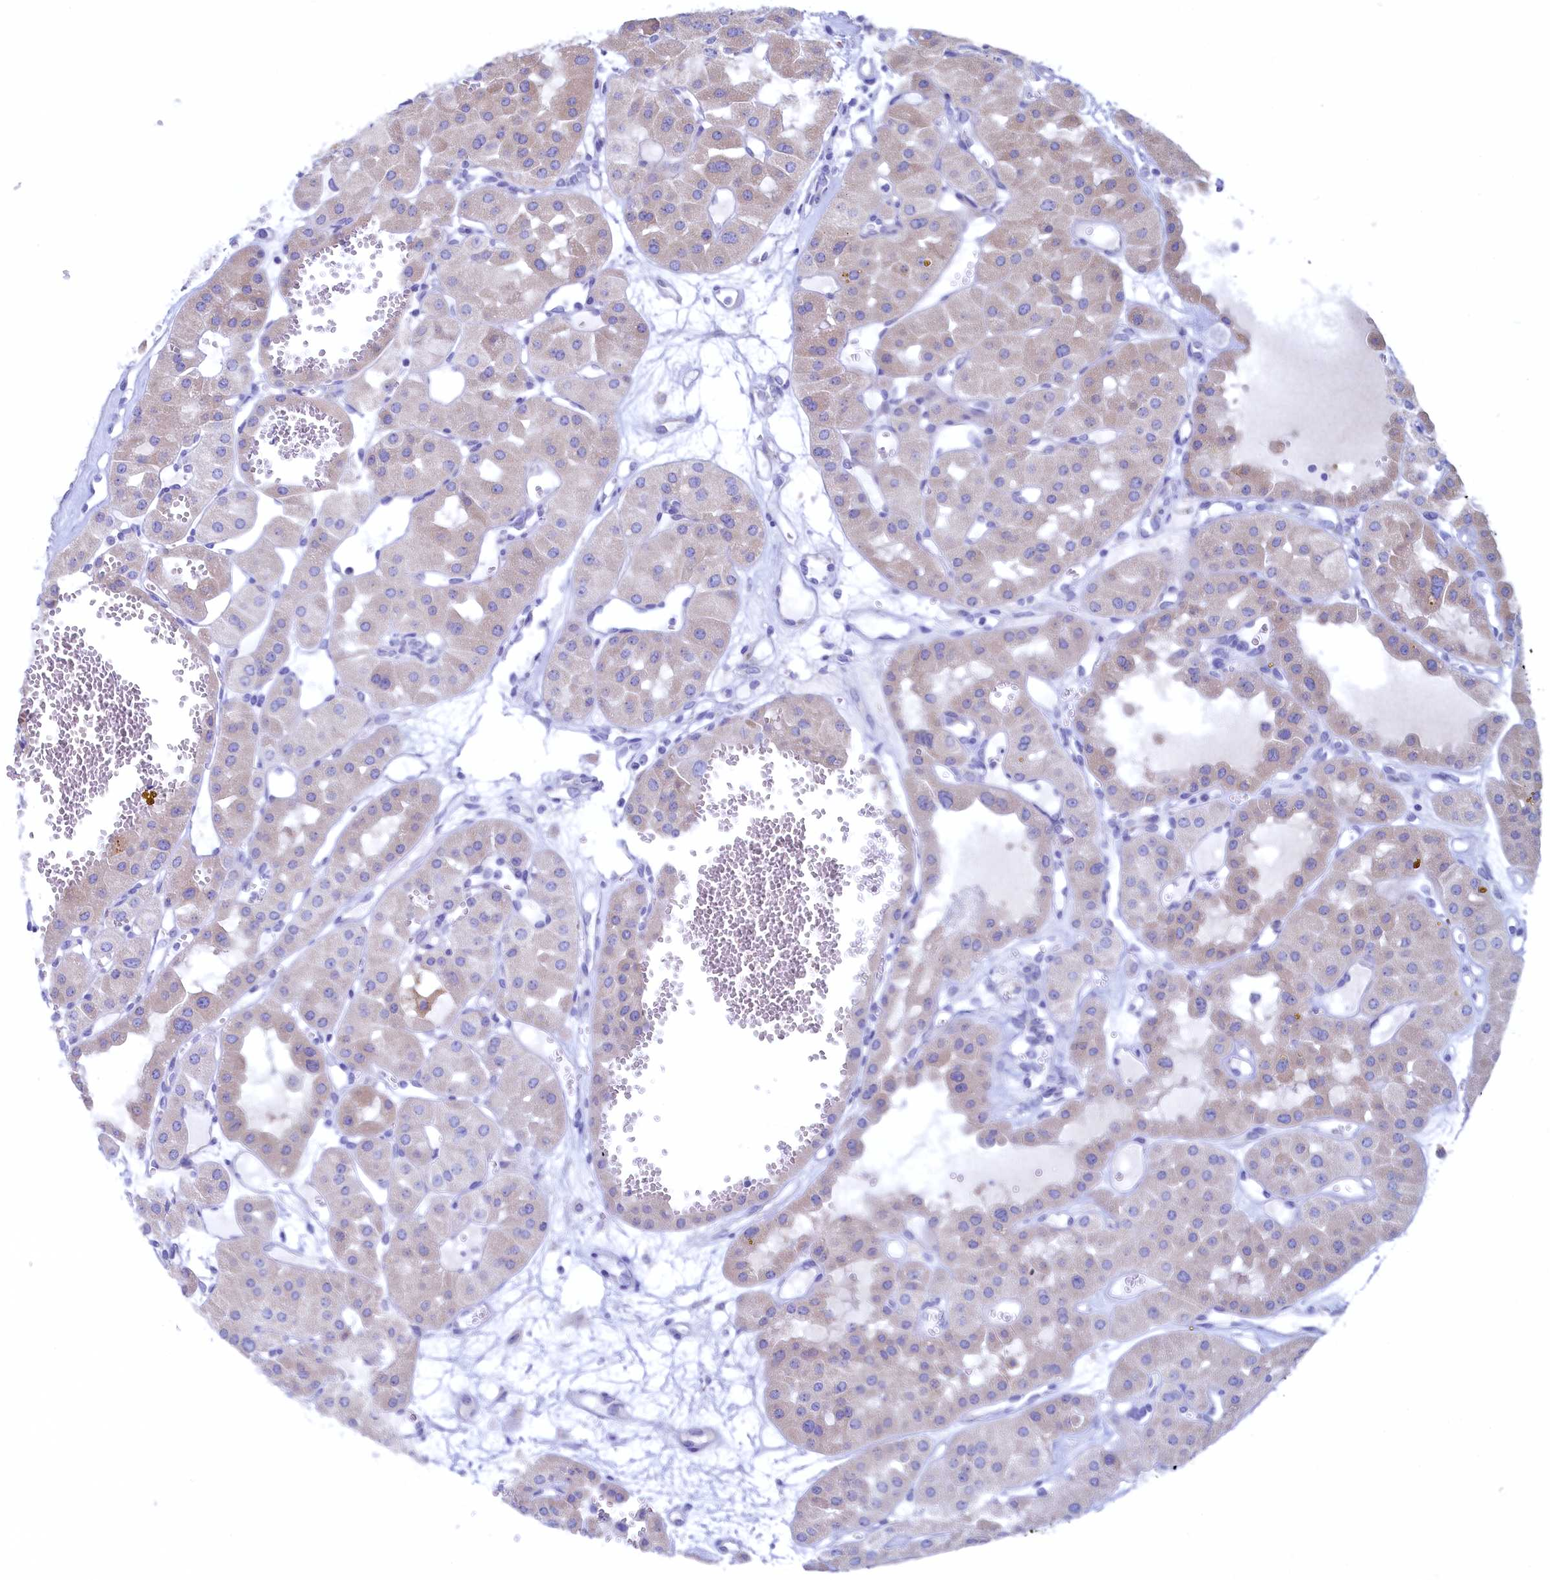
{"staining": {"intensity": "negative", "quantity": "none", "location": "none"}, "tissue": "renal cancer", "cell_type": "Tumor cells", "image_type": "cancer", "snomed": [{"axis": "morphology", "description": "Carcinoma, NOS"}, {"axis": "topography", "description": "Kidney"}], "caption": "Immunohistochemical staining of human renal carcinoma shows no significant staining in tumor cells.", "gene": "CBLIF", "patient": {"sex": "female", "age": 75}}